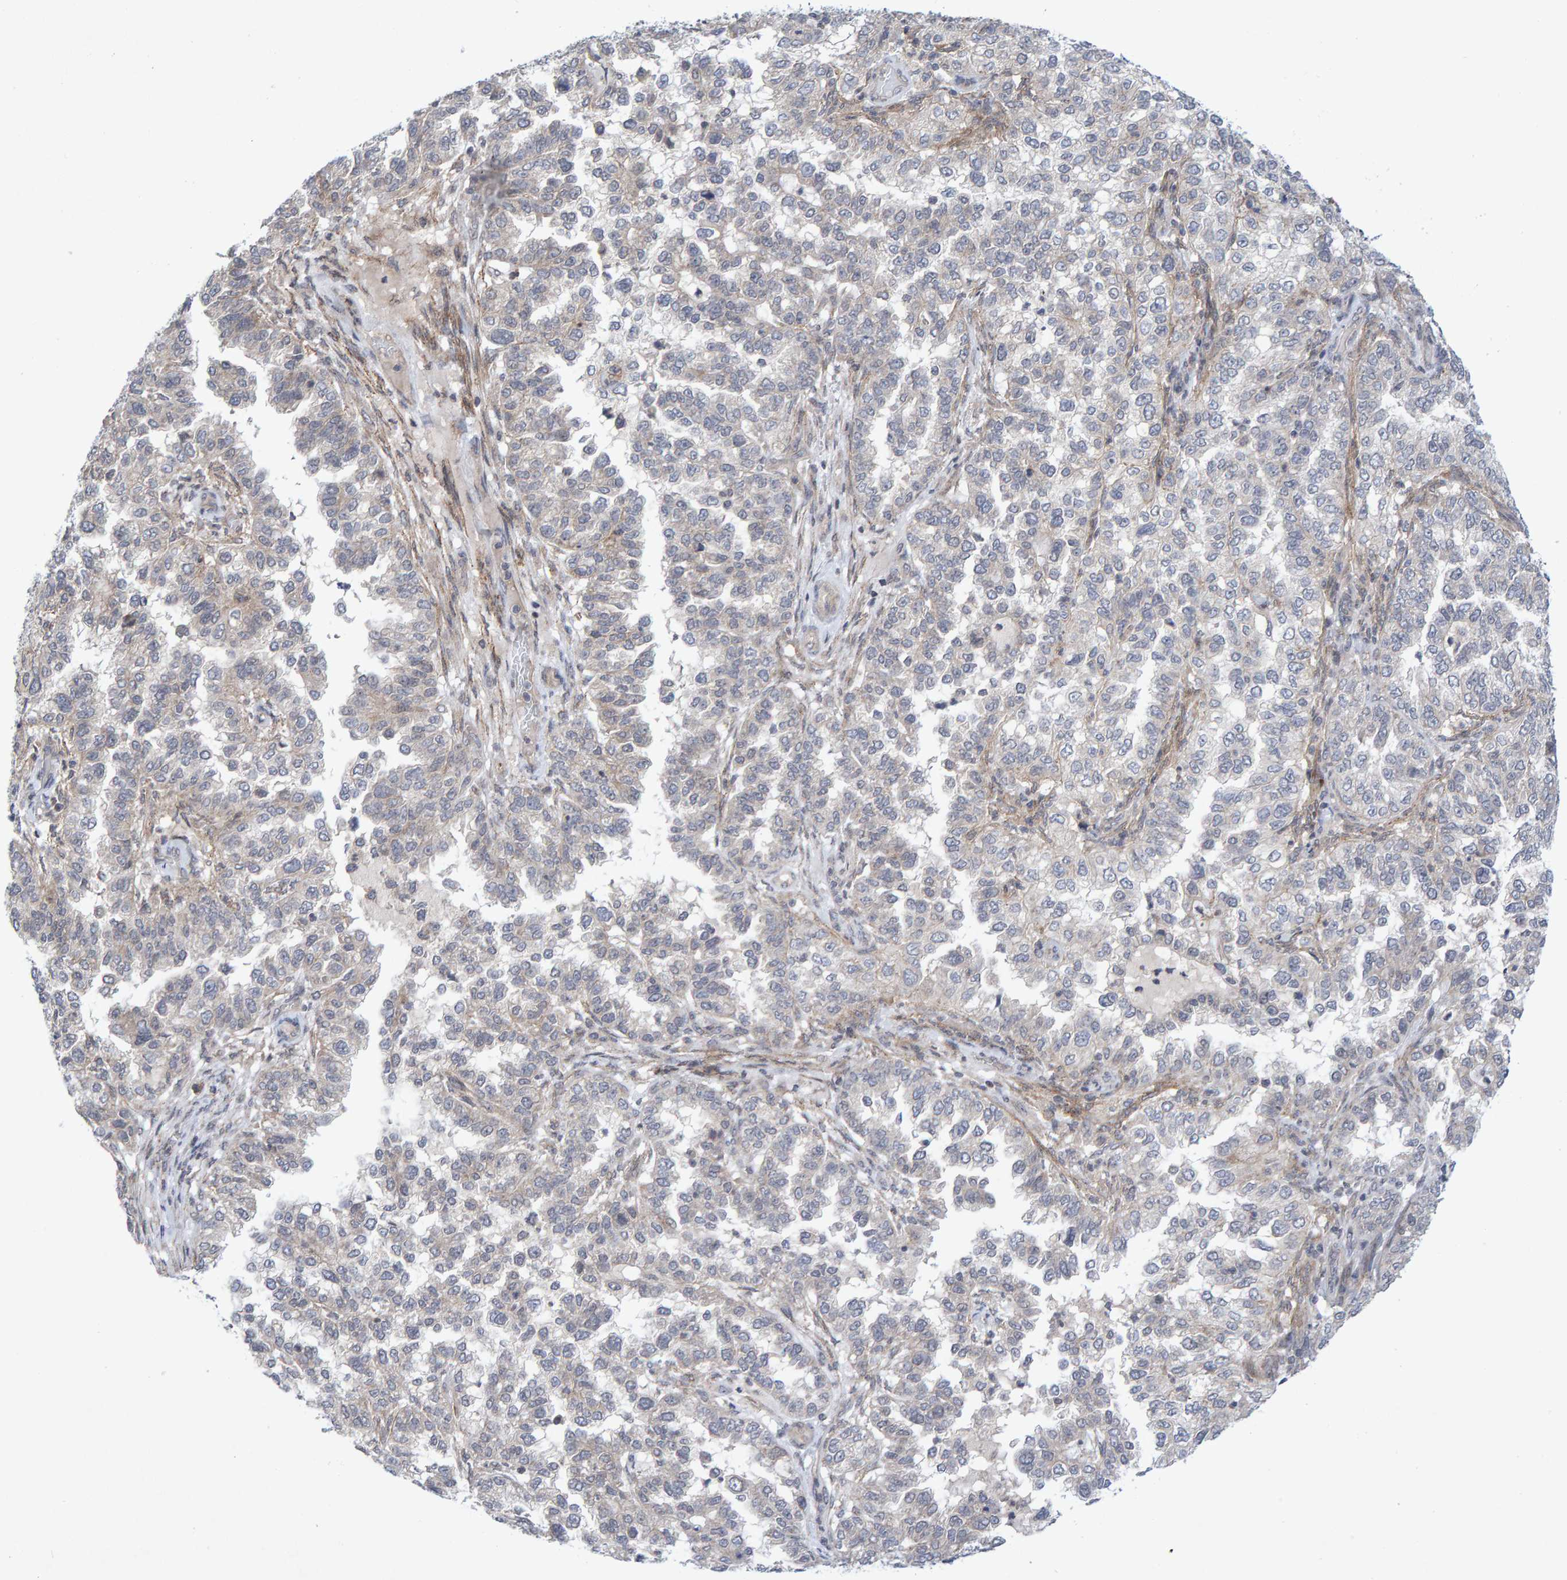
{"staining": {"intensity": "negative", "quantity": "none", "location": "none"}, "tissue": "endometrial cancer", "cell_type": "Tumor cells", "image_type": "cancer", "snomed": [{"axis": "morphology", "description": "Adenocarcinoma, NOS"}, {"axis": "topography", "description": "Endometrium"}], "caption": "A high-resolution histopathology image shows immunohistochemistry (IHC) staining of endometrial cancer, which exhibits no significant staining in tumor cells.", "gene": "CDH2", "patient": {"sex": "female", "age": 85}}